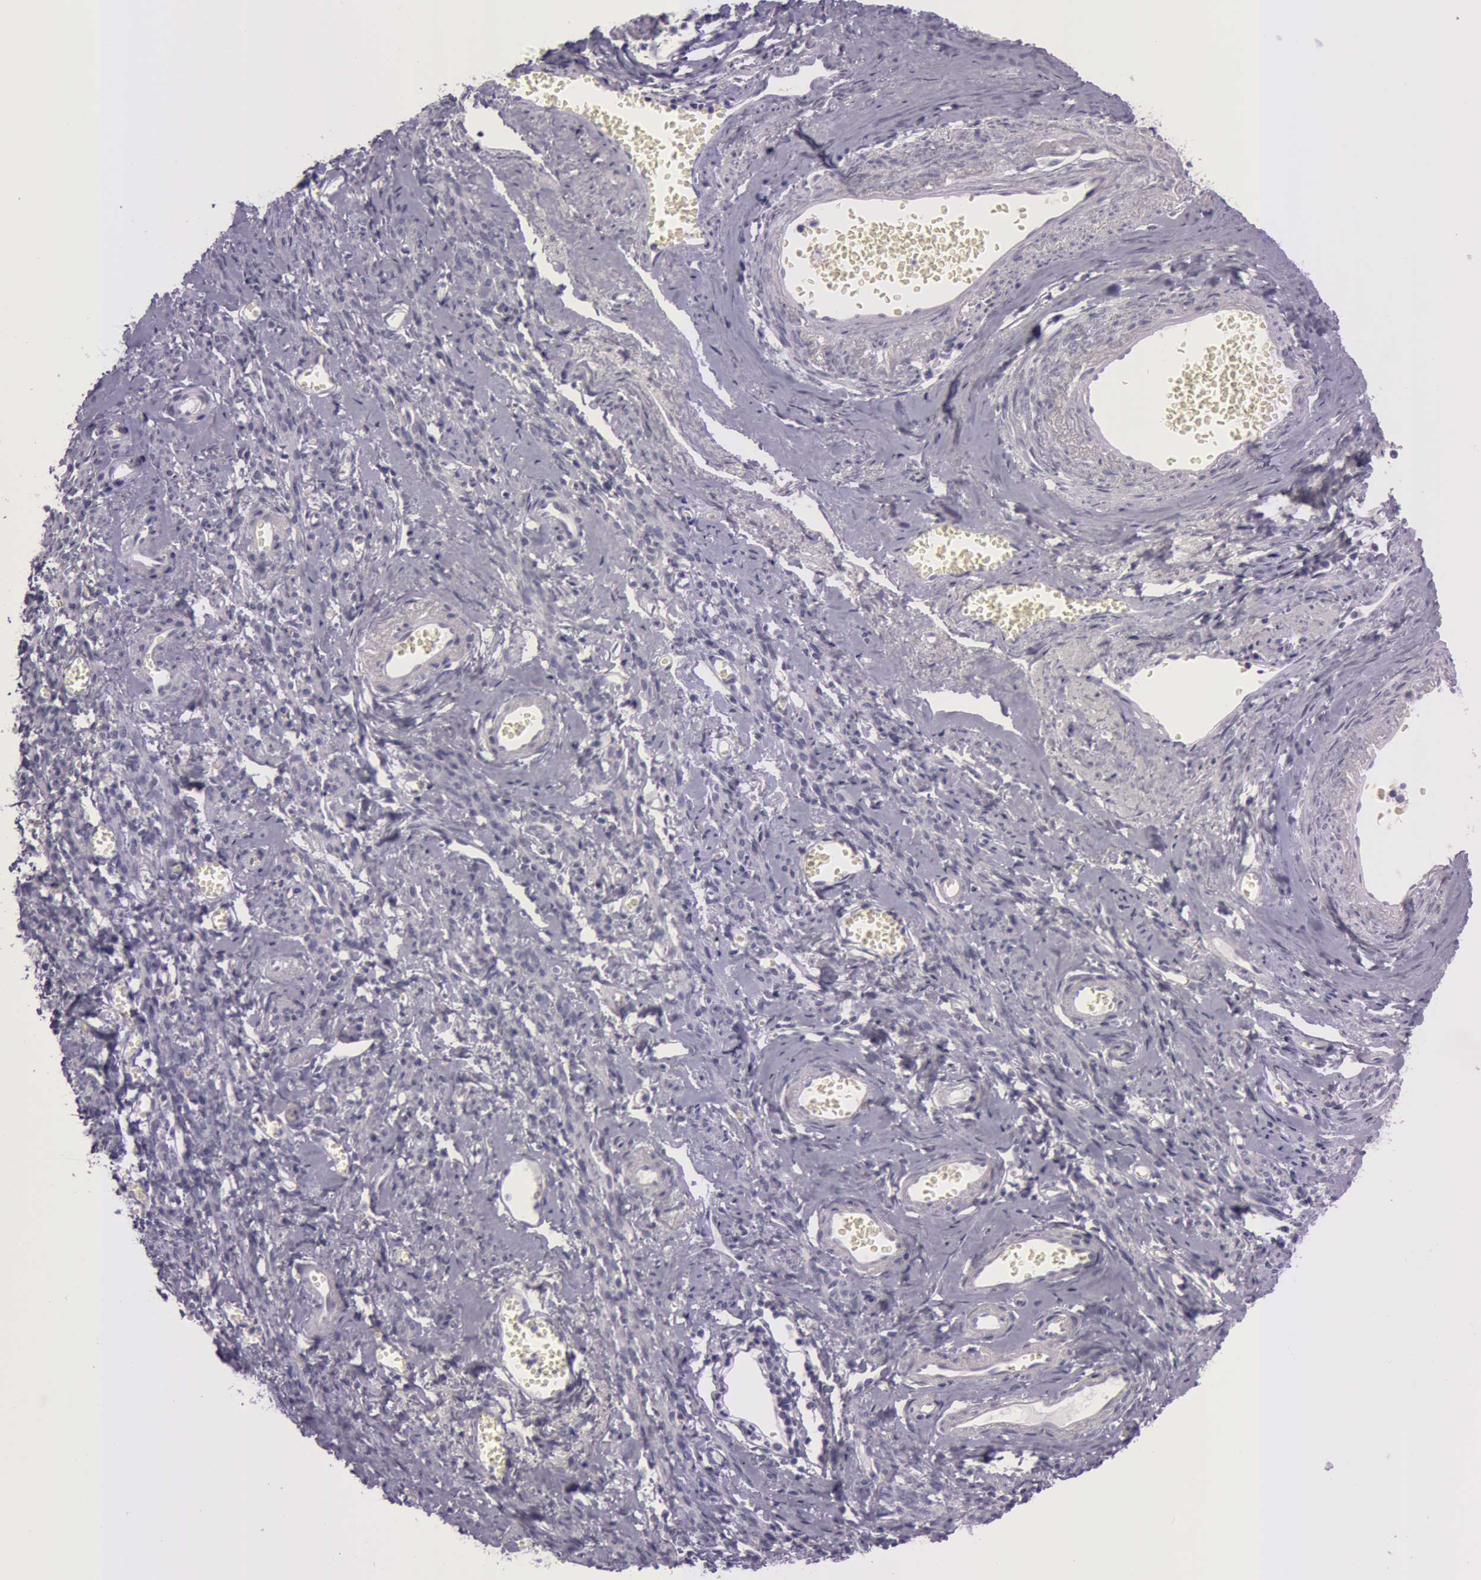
{"staining": {"intensity": "negative", "quantity": "none", "location": "none"}, "tissue": "endometrial cancer", "cell_type": "Tumor cells", "image_type": "cancer", "snomed": [{"axis": "morphology", "description": "Adenocarcinoma, NOS"}, {"axis": "topography", "description": "Endometrium"}], "caption": "Endometrial adenocarcinoma was stained to show a protein in brown. There is no significant staining in tumor cells.", "gene": "S100A7", "patient": {"sex": "female", "age": 75}}